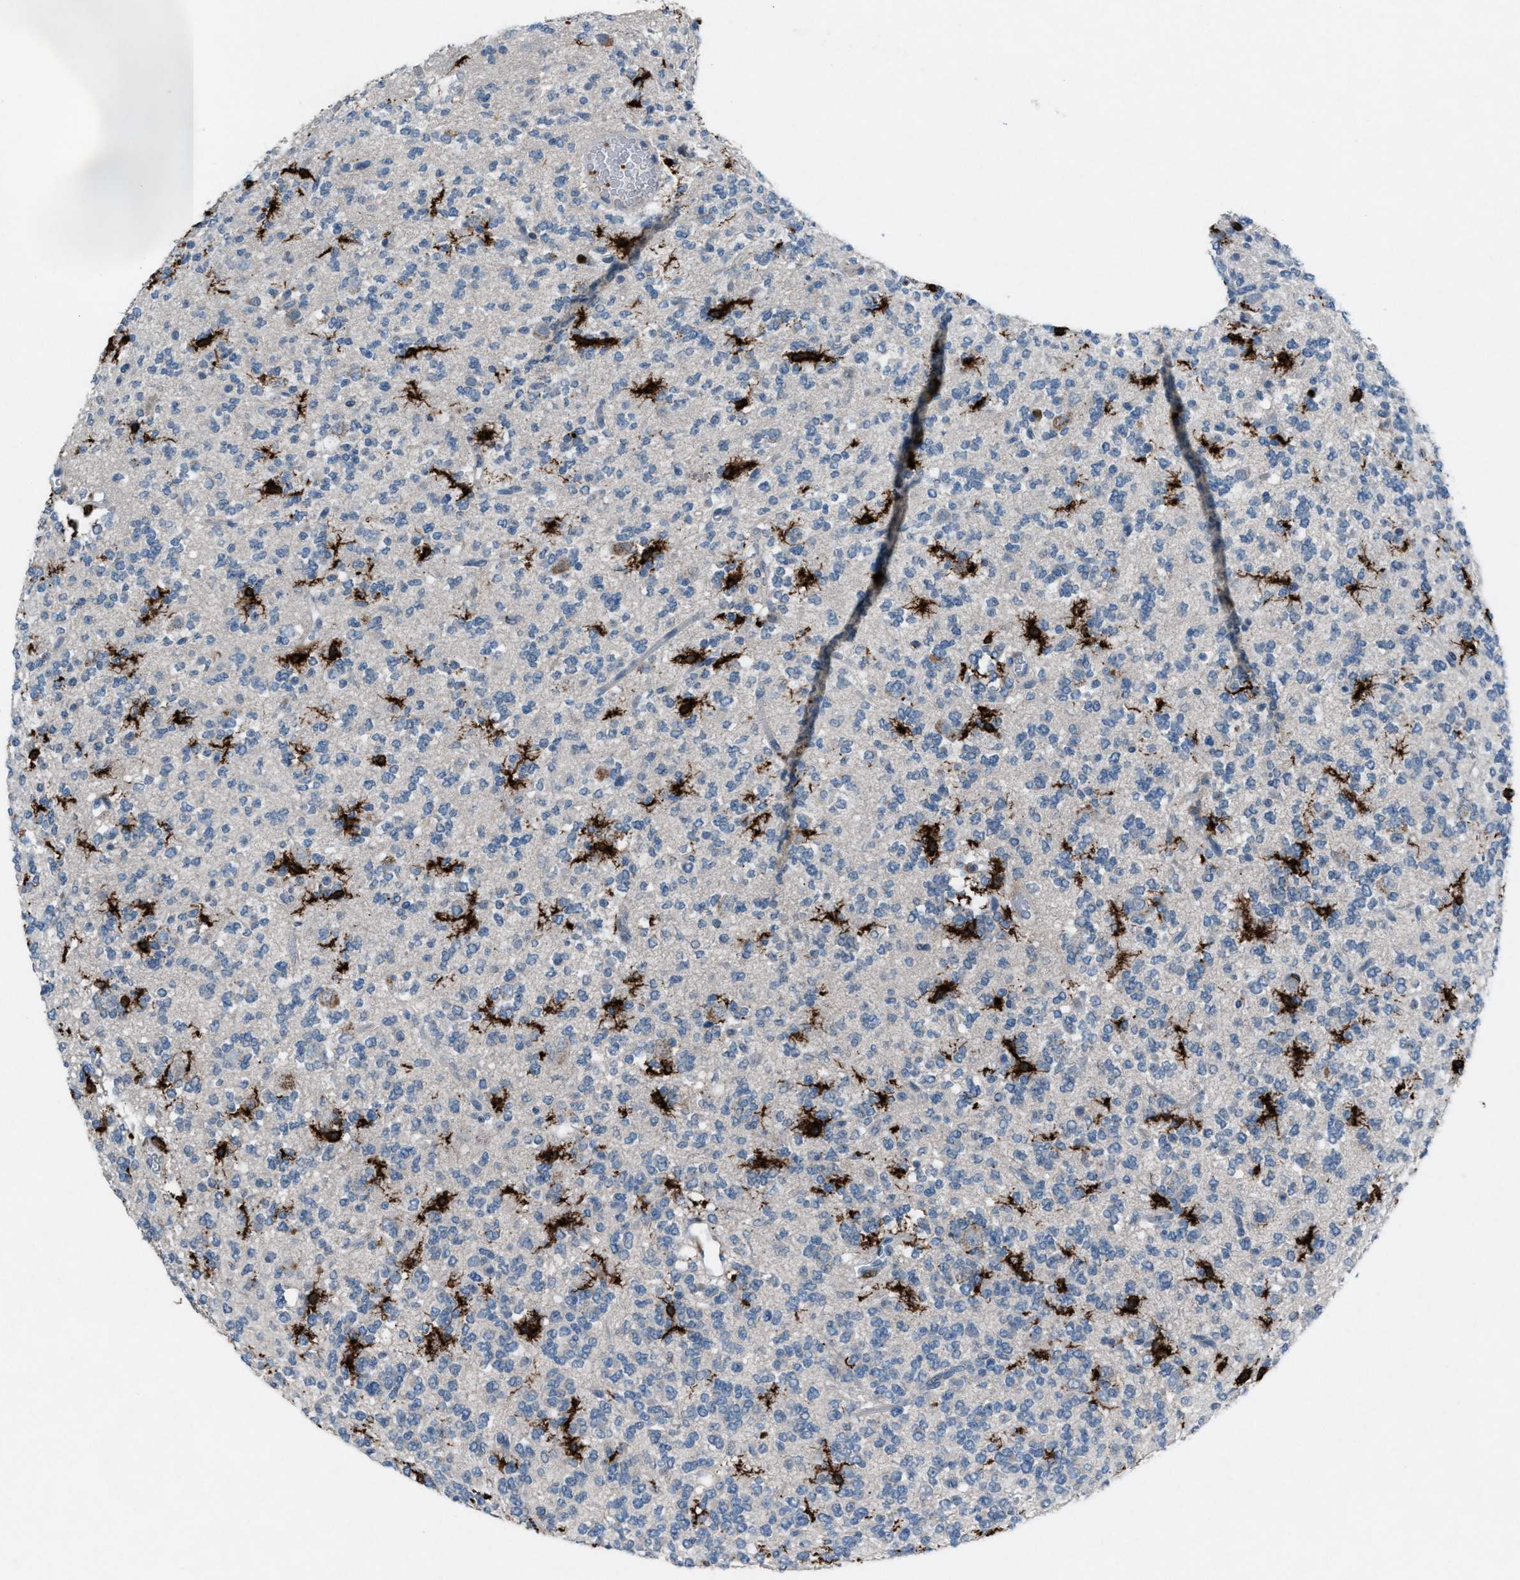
{"staining": {"intensity": "negative", "quantity": "none", "location": "none"}, "tissue": "glioma", "cell_type": "Tumor cells", "image_type": "cancer", "snomed": [{"axis": "morphology", "description": "Glioma, malignant, Low grade"}, {"axis": "topography", "description": "Brain"}], "caption": "There is no significant positivity in tumor cells of malignant low-grade glioma.", "gene": "FCER1G", "patient": {"sex": "male", "age": 38}}